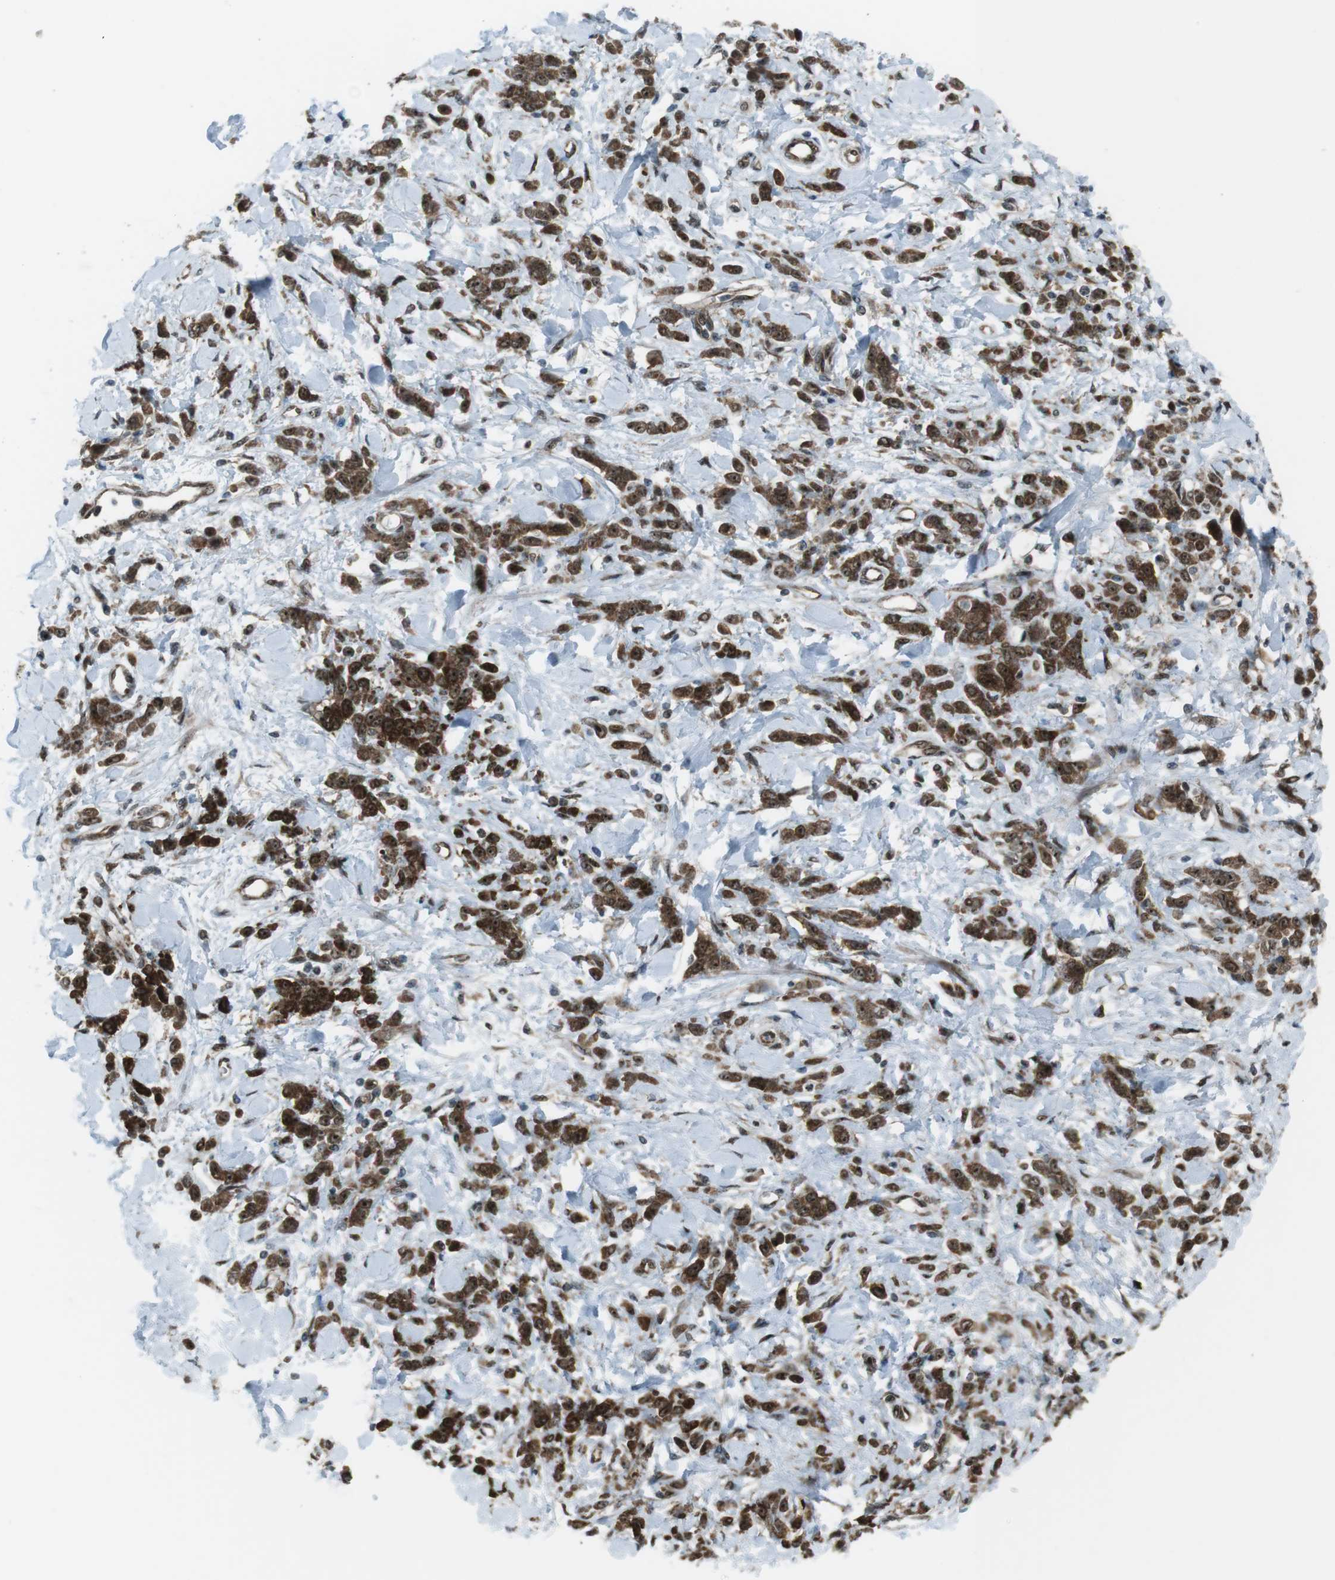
{"staining": {"intensity": "strong", "quantity": ">75%", "location": "cytoplasmic/membranous,nuclear"}, "tissue": "stomach cancer", "cell_type": "Tumor cells", "image_type": "cancer", "snomed": [{"axis": "morphology", "description": "Normal tissue, NOS"}, {"axis": "morphology", "description": "Adenocarcinoma, NOS"}, {"axis": "topography", "description": "Stomach"}], "caption": "Stomach adenocarcinoma stained with a brown dye exhibits strong cytoplasmic/membranous and nuclear positive positivity in about >75% of tumor cells.", "gene": "CSNK1D", "patient": {"sex": "male", "age": 82}}